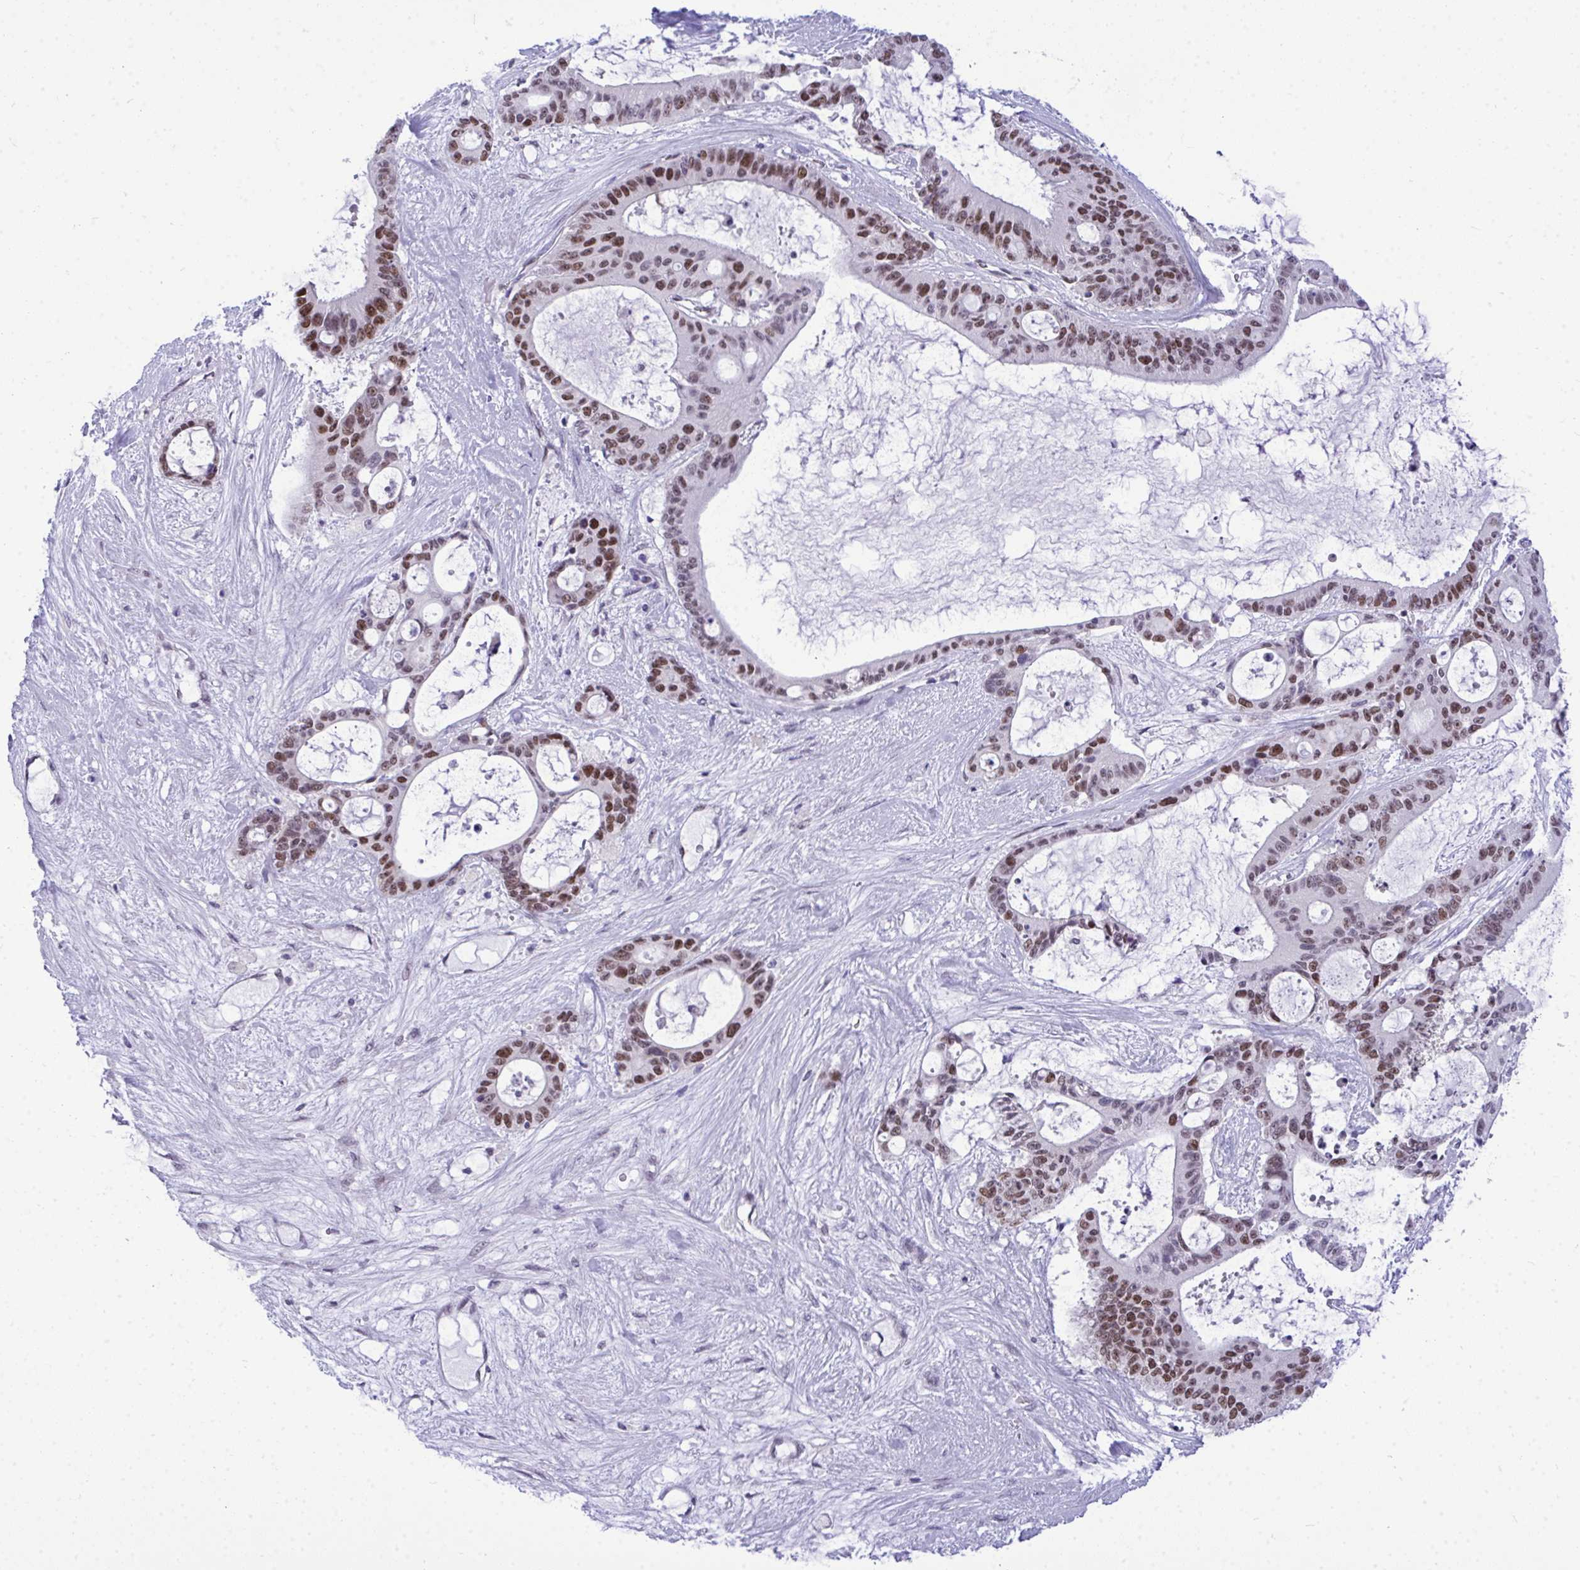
{"staining": {"intensity": "moderate", "quantity": ">75%", "location": "nuclear"}, "tissue": "liver cancer", "cell_type": "Tumor cells", "image_type": "cancer", "snomed": [{"axis": "morphology", "description": "Normal tissue, NOS"}, {"axis": "morphology", "description": "Cholangiocarcinoma"}, {"axis": "topography", "description": "Liver"}, {"axis": "topography", "description": "Peripheral nerve tissue"}], "caption": "Liver cholangiocarcinoma was stained to show a protein in brown. There is medium levels of moderate nuclear expression in about >75% of tumor cells.", "gene": "TEAD4", "patient": {"sex": "female", "age": 73}}